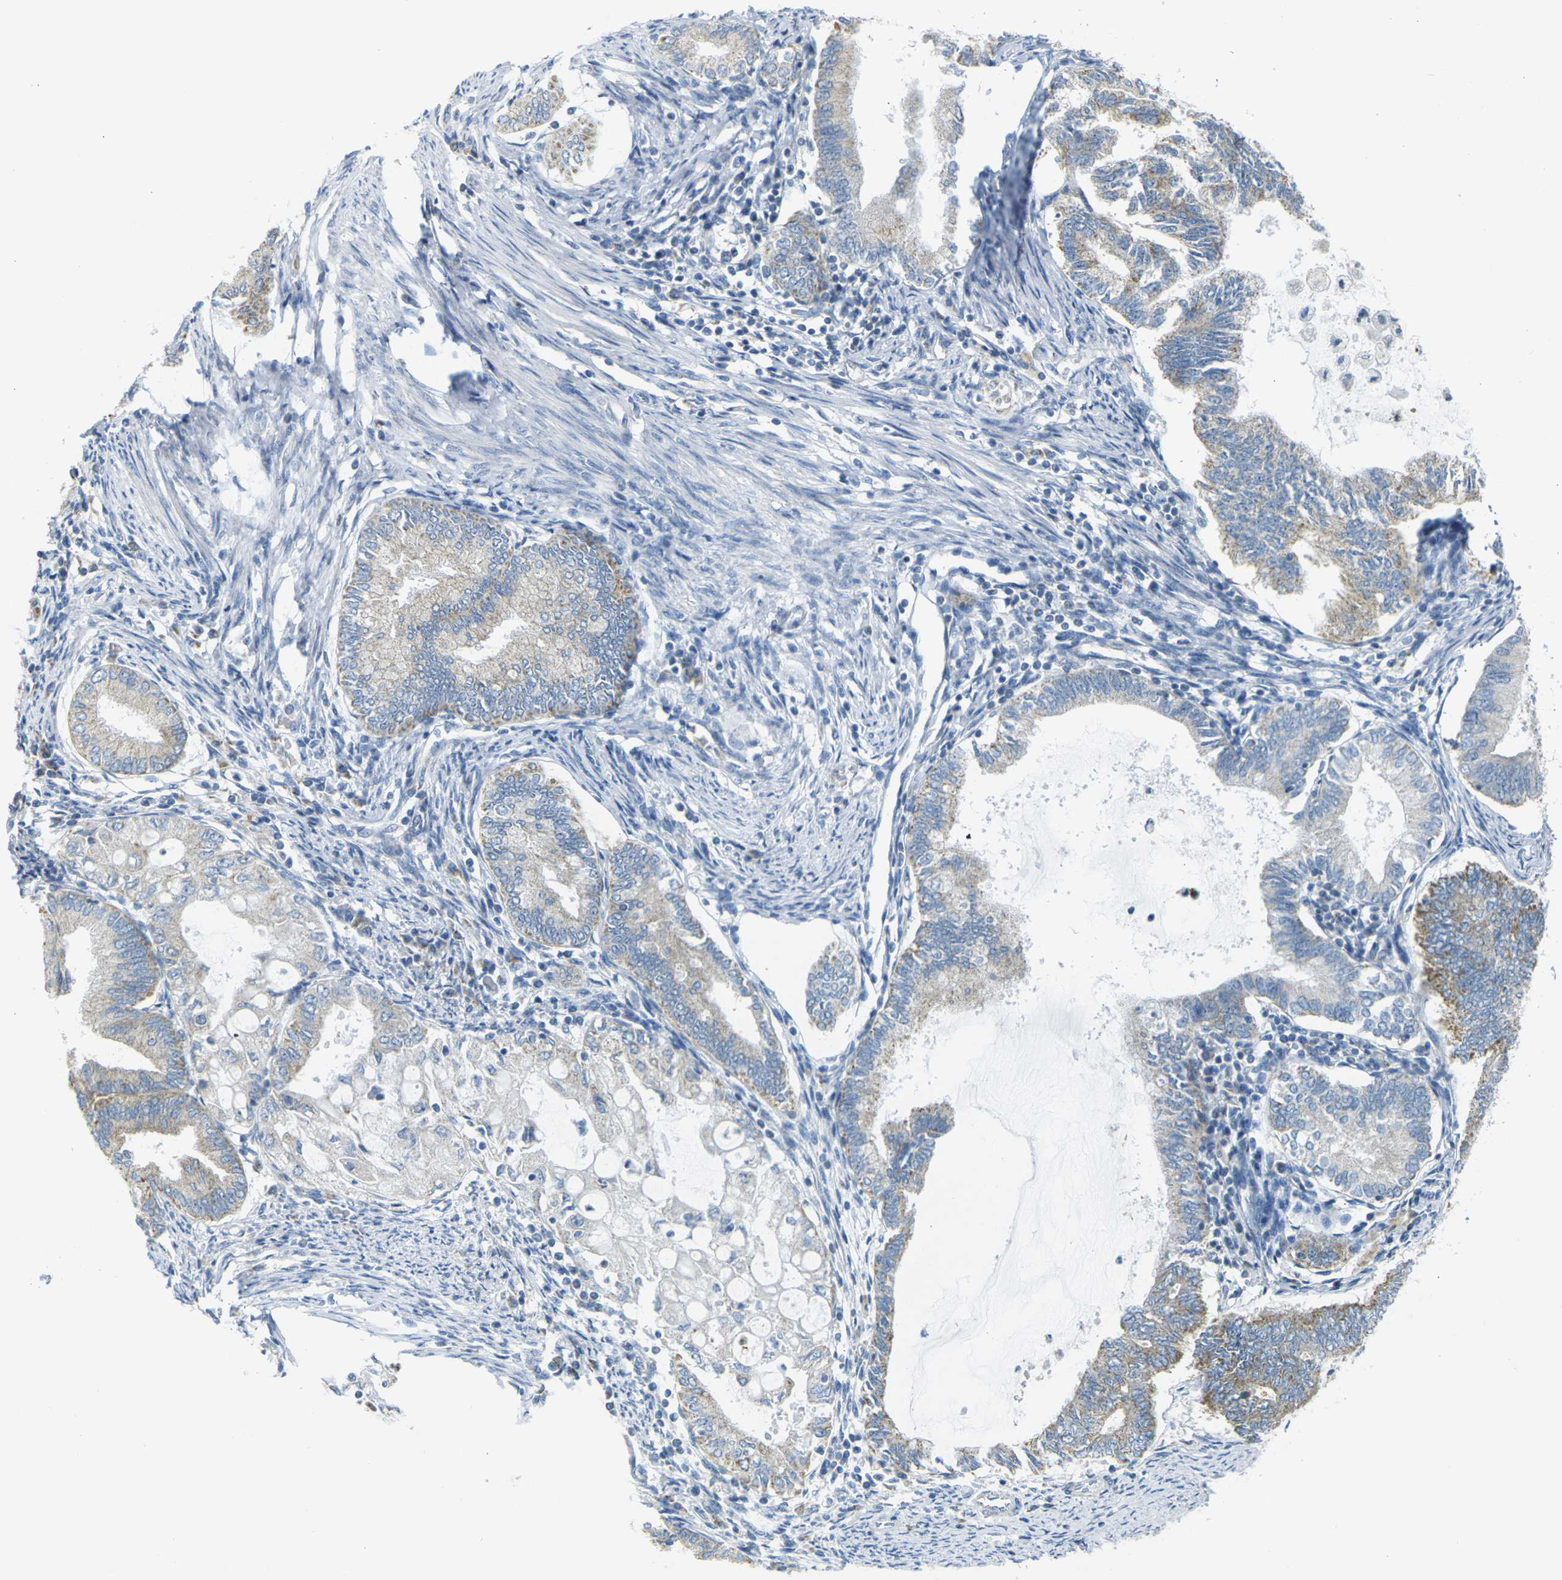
{"staining": {"intensity": "moderate", "quantity": "<25%", "location": "cytoplasmic/membranous"}, "tissue": "endometrial cancer", "cell_type": "Tumor cells", "image_type": "cancer", "snomed": [{"axis": "morphology", "description": "Adenocarcinoma, NOS"}, {"axis": "topography", "description": "Endometrium"}], "caption": "Moderate cytoplasmic/membranous positivity is seen in about <25% of tumor cells in endometrial cancer (adenocarcinoma).", "gene": "PARD6B", "patient": {"sex": "female", "age": 86}}